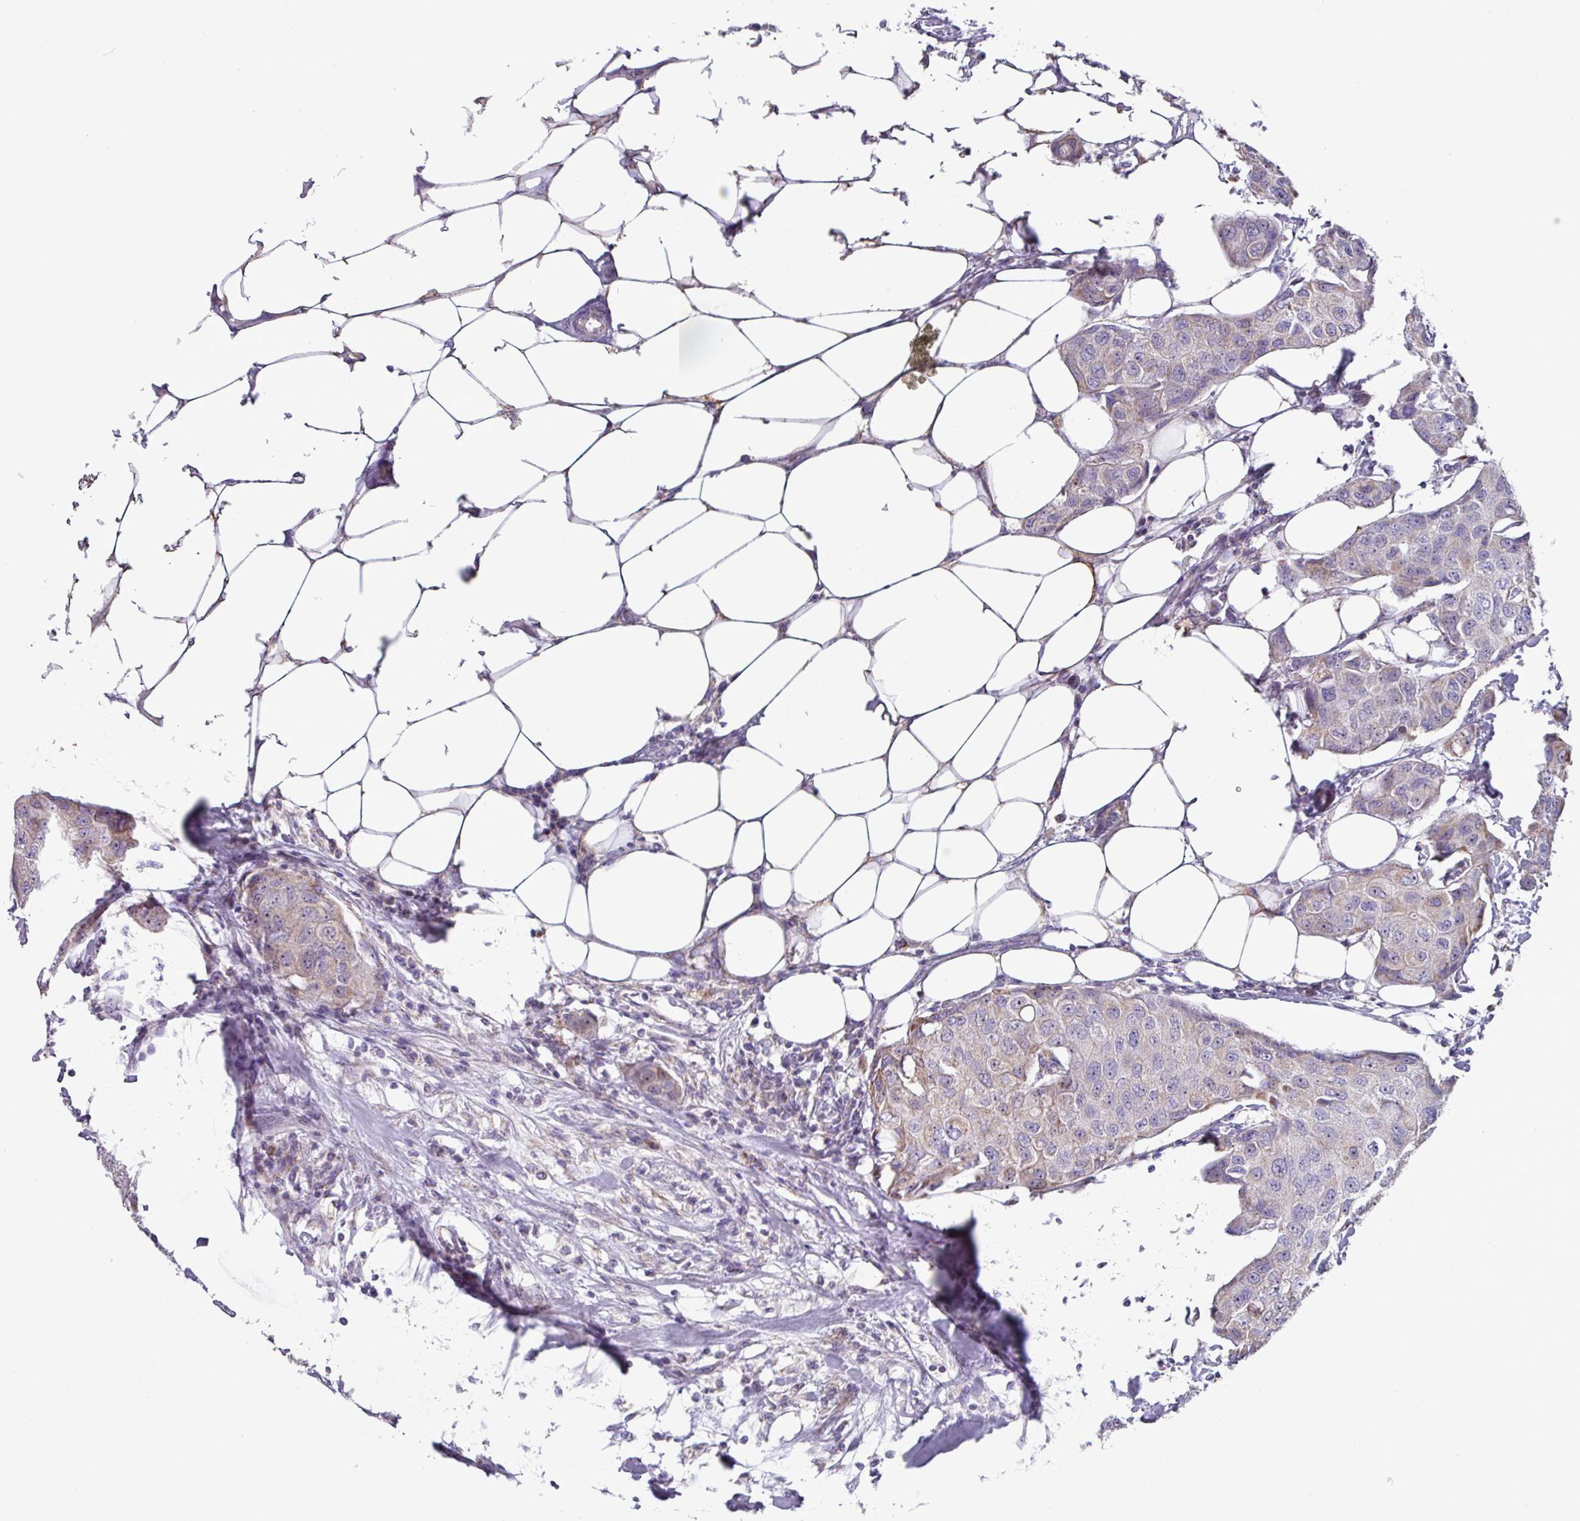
{"staining": {"intensity": "weak", "quantity": "<25%", "location": "cytoplasmic/membranous"}, "tissue": "breast cancer", "cell_type": "Tumor cells", "image_type": "cancer", "snomed": [{"axis": "morphology", "description": "Duct carcinoma"}, {"axis": "topography", "description": "Breast"}, {"axis": "topography", "description": "Lymph node"}], "caption": "Immunohistochemical staining of breast invasive ductal carcinoma shows no significant positivity in tumor cells.", "gene": "MT-ND4", "patient": {"sex": "female", "age": 80}}